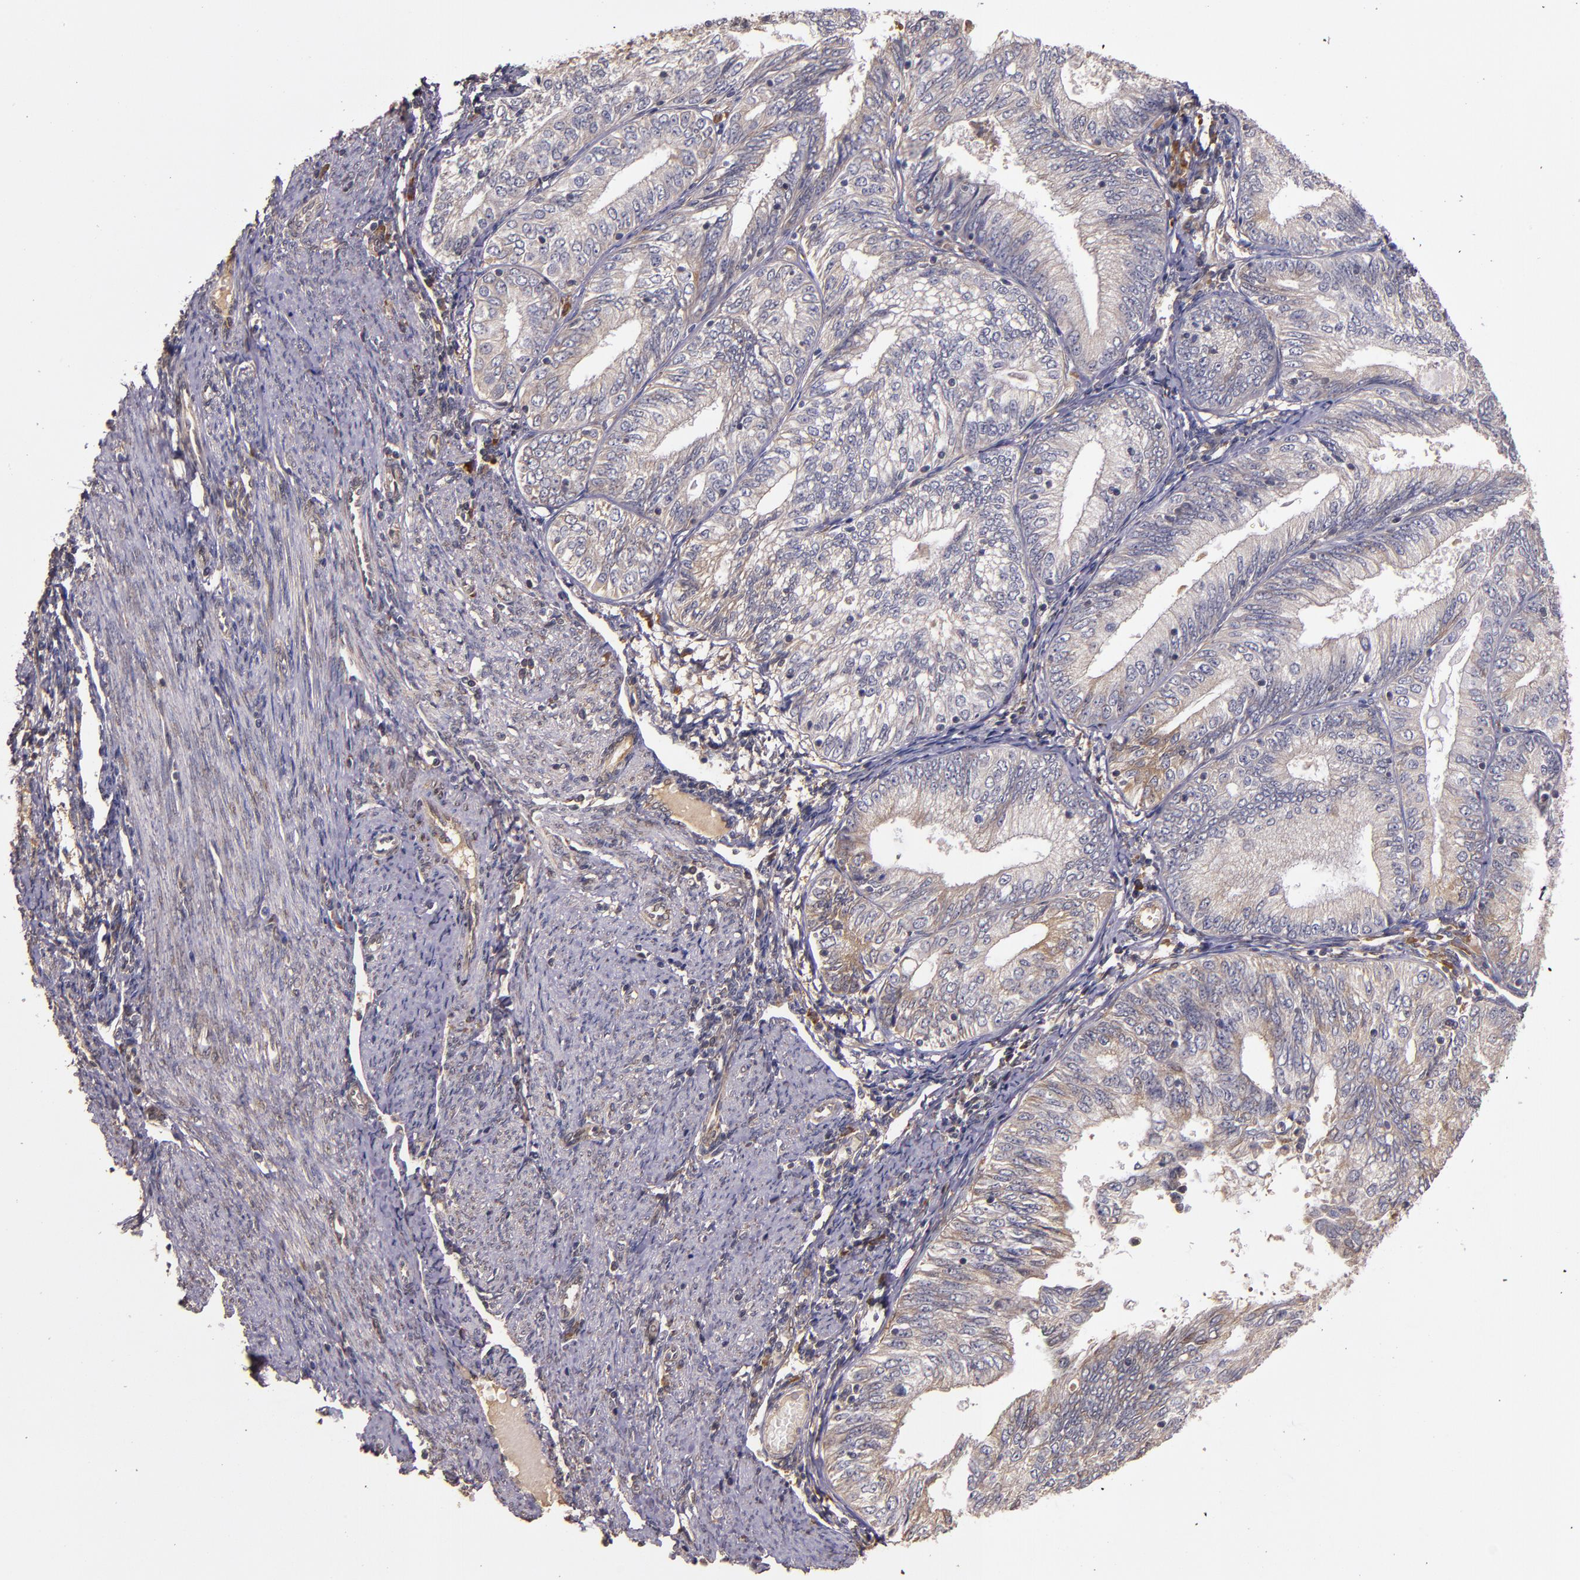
{"staining": {"intensity": "weak", "quantity": ">75%", "location": "cytoplasmic/membranous"}, "tissue": "endometrial cancer", "cell_type": "Tumor cells", "image_type": "cancer", "snomed": [{"axis": "morphology", "description": "Adenocarcinoma, NOS"}, {"axis": "topography", "description": "Endometrium"}], "caption": "Weak cytoplasmic/membranous staining for a protein is appreciated in approximately >75% of tumor cells of endometrial cancer using immunohistochemistry.", "gene": "PRAF2", "patient": {"sex": "female", "age": 69}}